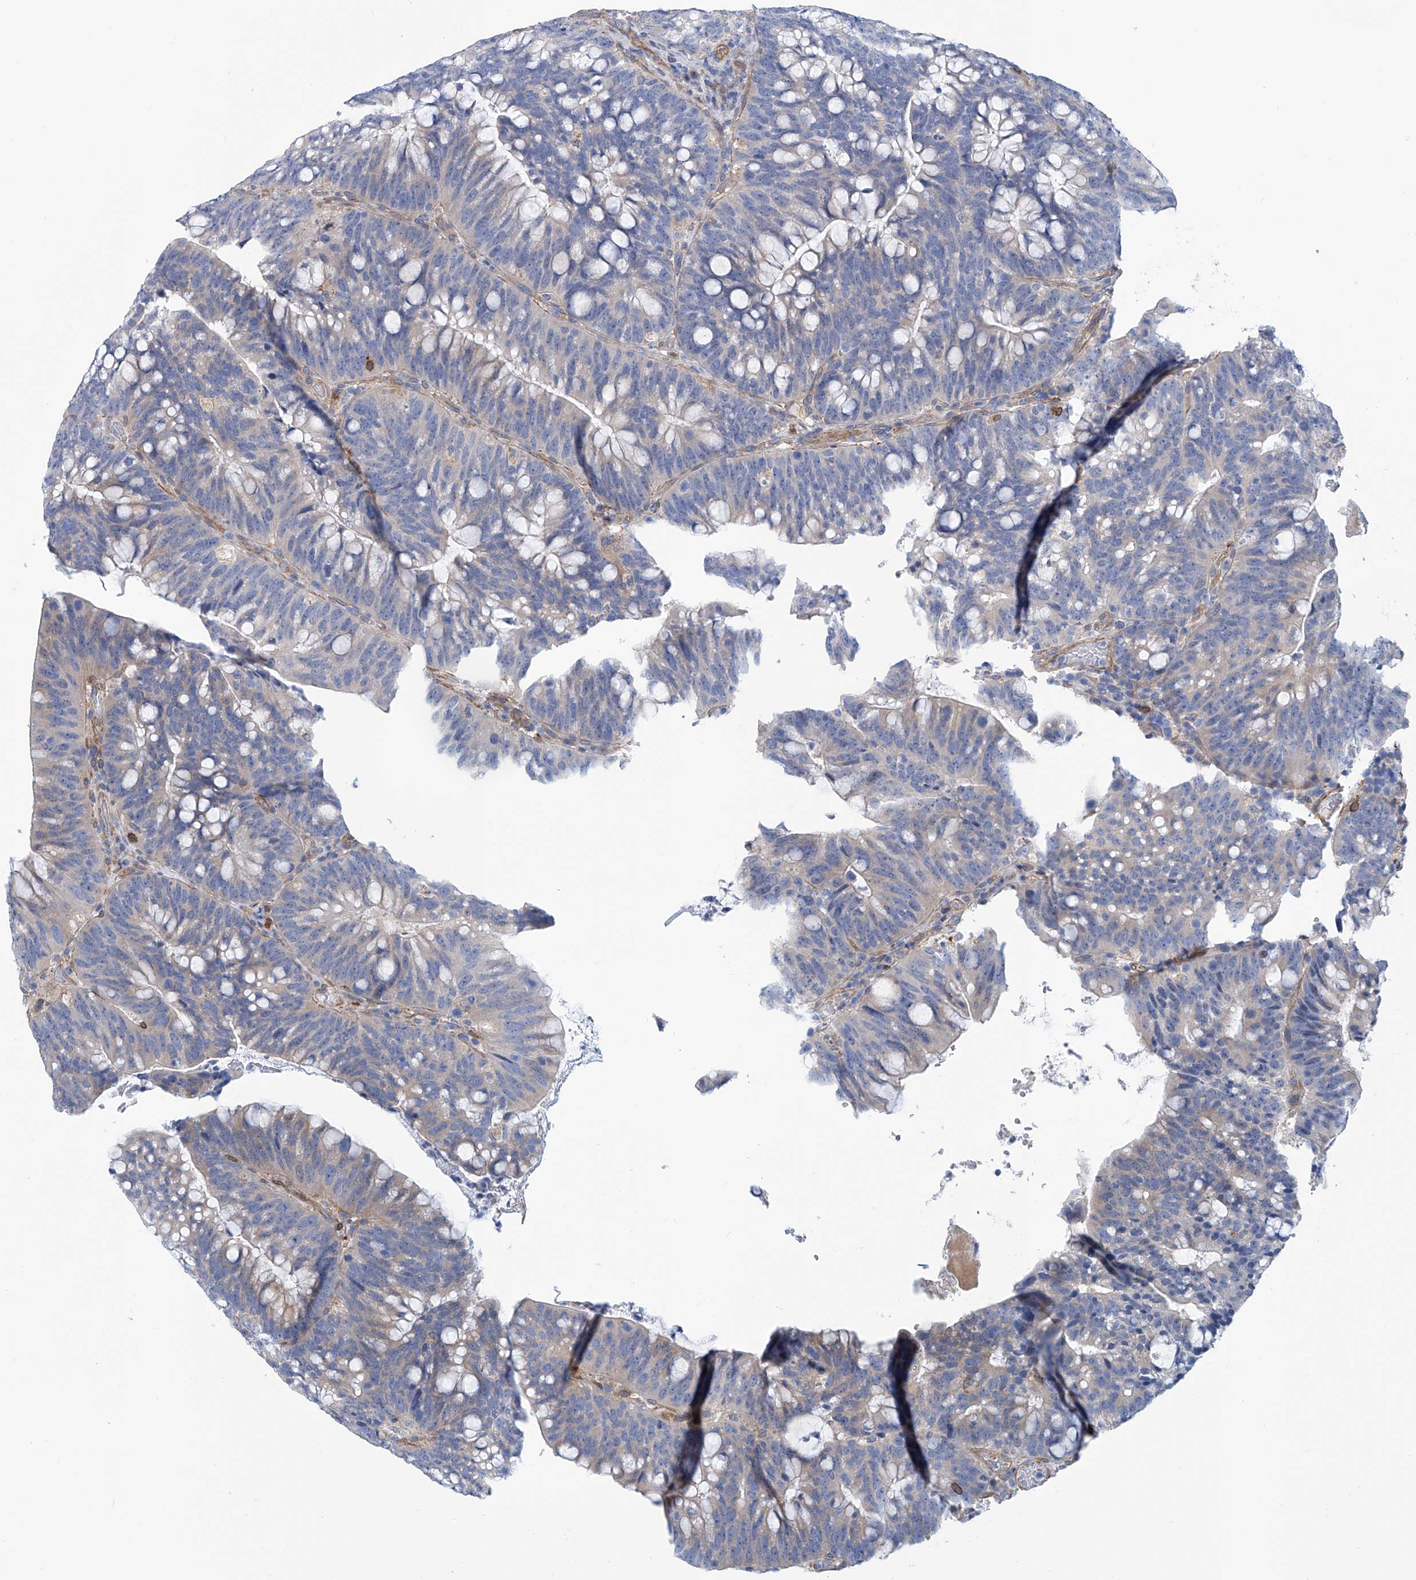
{"staining": {"intensity": "weak", "quantity": "<25%", "location": "cytoplasmic/membranous"}, "tissue": "colorectal cancer", "cell_type": "Tumor cells", "image_type": "cancer", "snomed": [{"axis": "morphology", "description": "Adenocarcinoma, NOS"}, {"axis": "topography", "description": "Colon"}], "caption": "Tumor cells show no significant protein expression in colorectal cancer.", "gene": "TNN", "patient": {"sex": "female", "age": 66}}